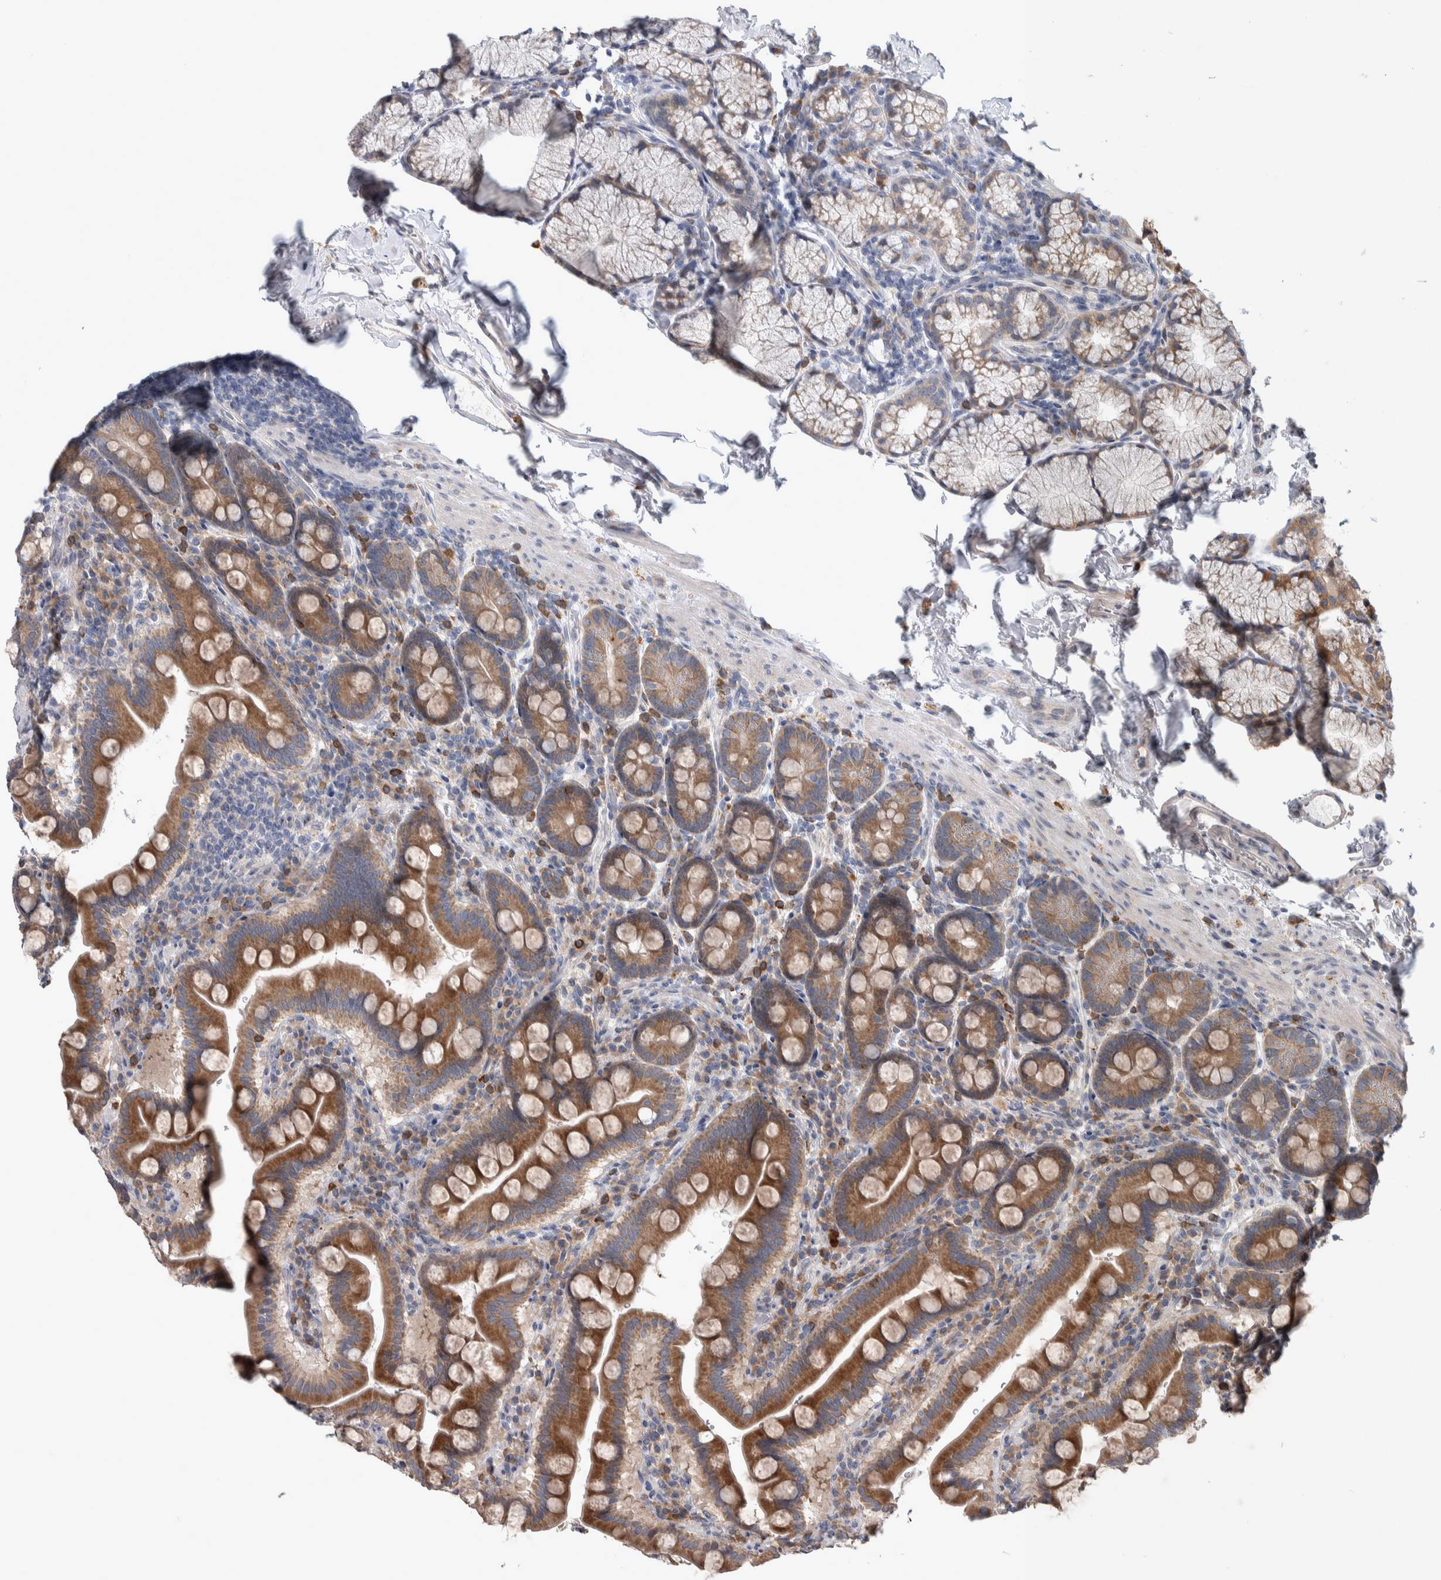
{"staining": {"intensity": "moderate", "quantity": ">75%", "location": "cytoplasmic/membranous"}, "tissue": "duodenum", "cell_type": "Glandular cells", "image_type": "normal", "snomed": [{"axis": "morphology", "description": "Normal tissue, NOS"}, {"axis": "morphology", "description": "Adenocarcinoma, NOS"}, {"axis": "topography", "description": "Pancreas"}, {"axis": "topography", "description": "Duodenum"}], "caption": "IHC photomicrograph of normal duodenum: duodenum stained using immunohistochemistry (IHC) demonstrates medium levels of moderate protein expression localized specifically in the cytoplasmic/membranous of glandular cells, appearing as a cytoplasmic/membranous brown color.", "gene": "IBTK", "patient": {"sex": "male", "age": 50}}